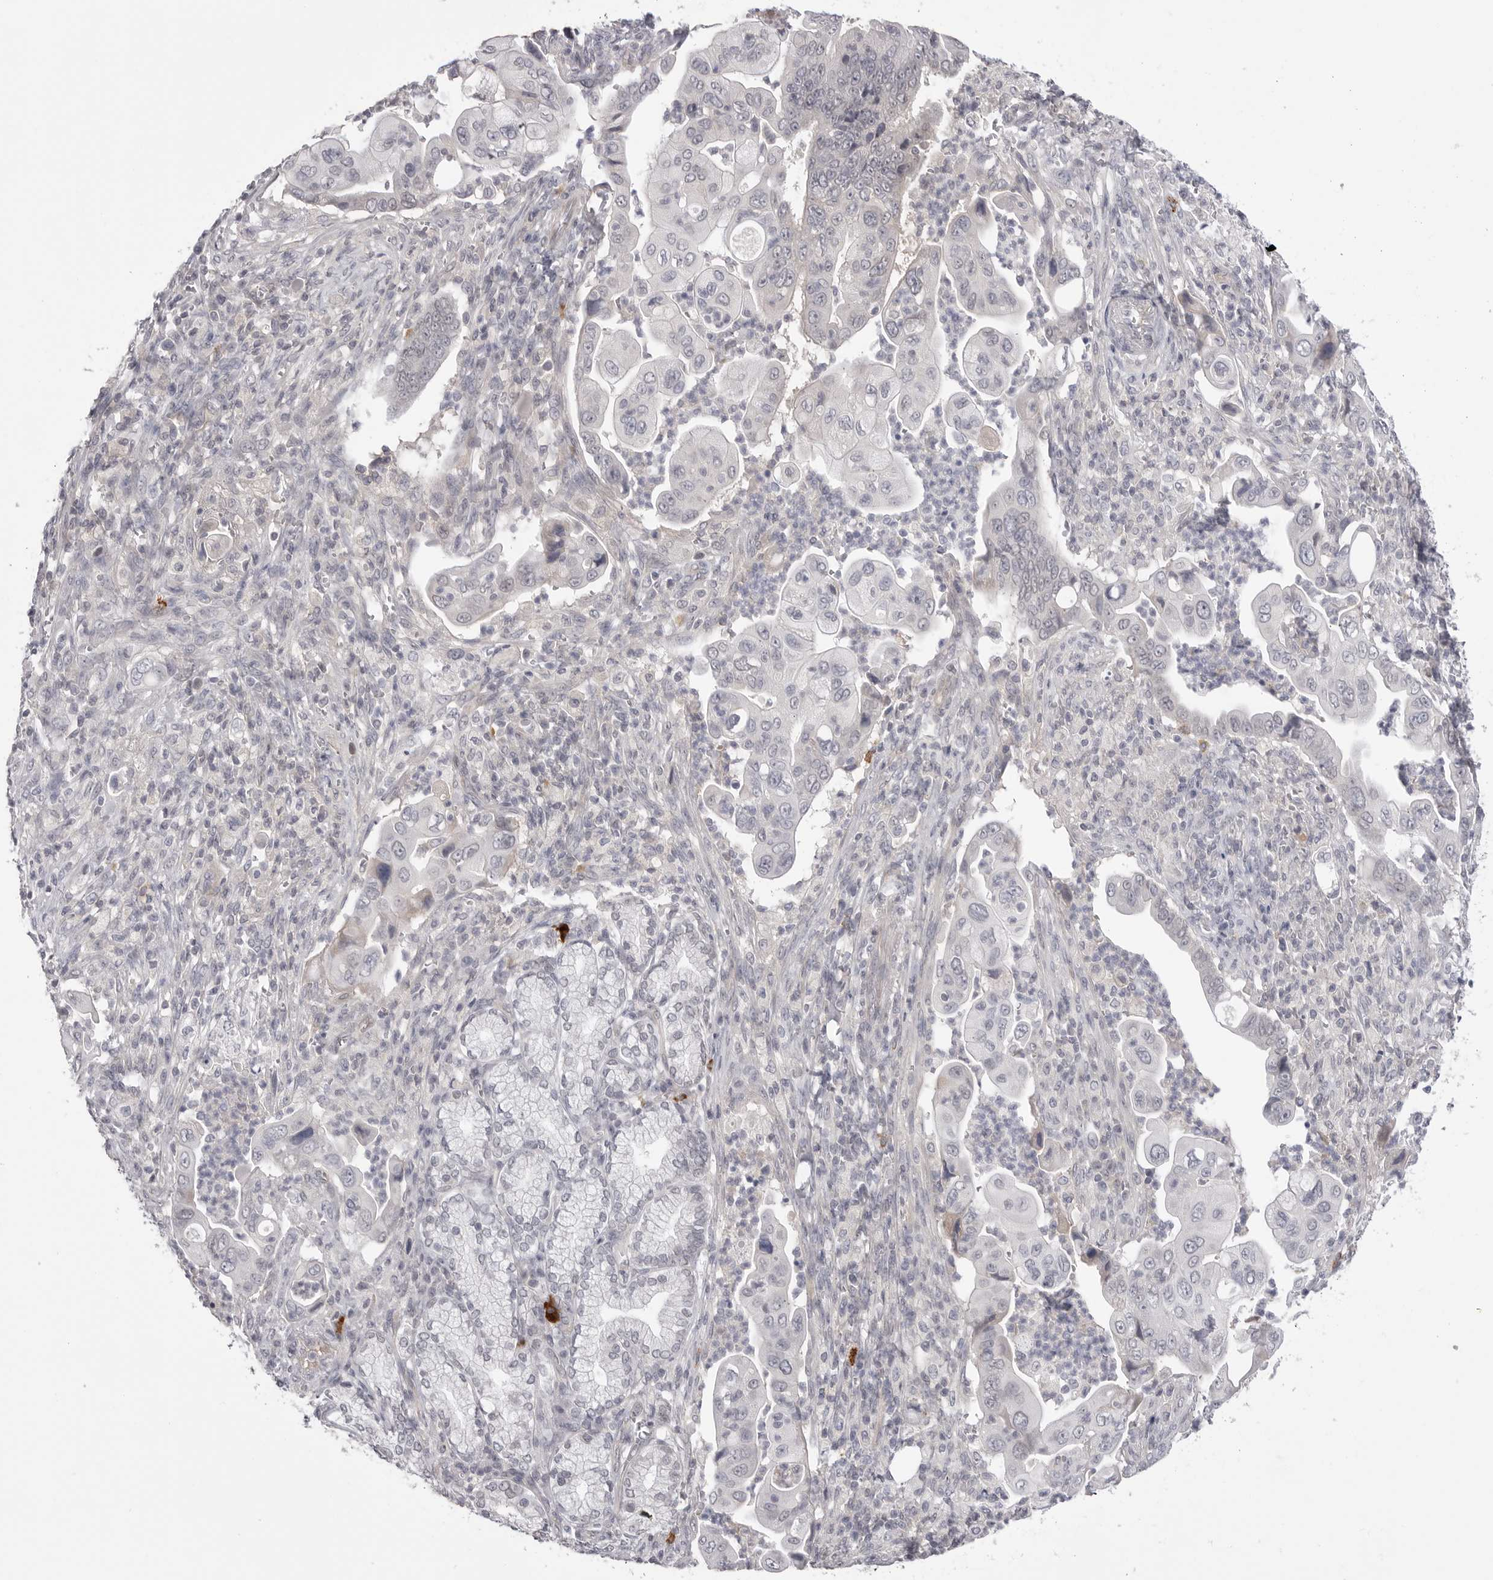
{"staining": {"intensity": "negative", "quantity": "none", "location": "none"}, "tissue": "pancreatic cancer", "cell_type": "Tumor cells", "image_type": "cancer", "snomed": [{"axis": "morphology", "description": "Adenocarcinoma, NOS"}, {"axis": "topography", "description": "Pancreas"}], "caption": "There is no significant expression in tumor cells of pancreatic cancer (adenocarcinoma). (Immunohistochemistry (ihc), brightfield microscopy, high magnification).", "gene": "DLGAP3", "patient": {"sex": "male", "age": 78}}